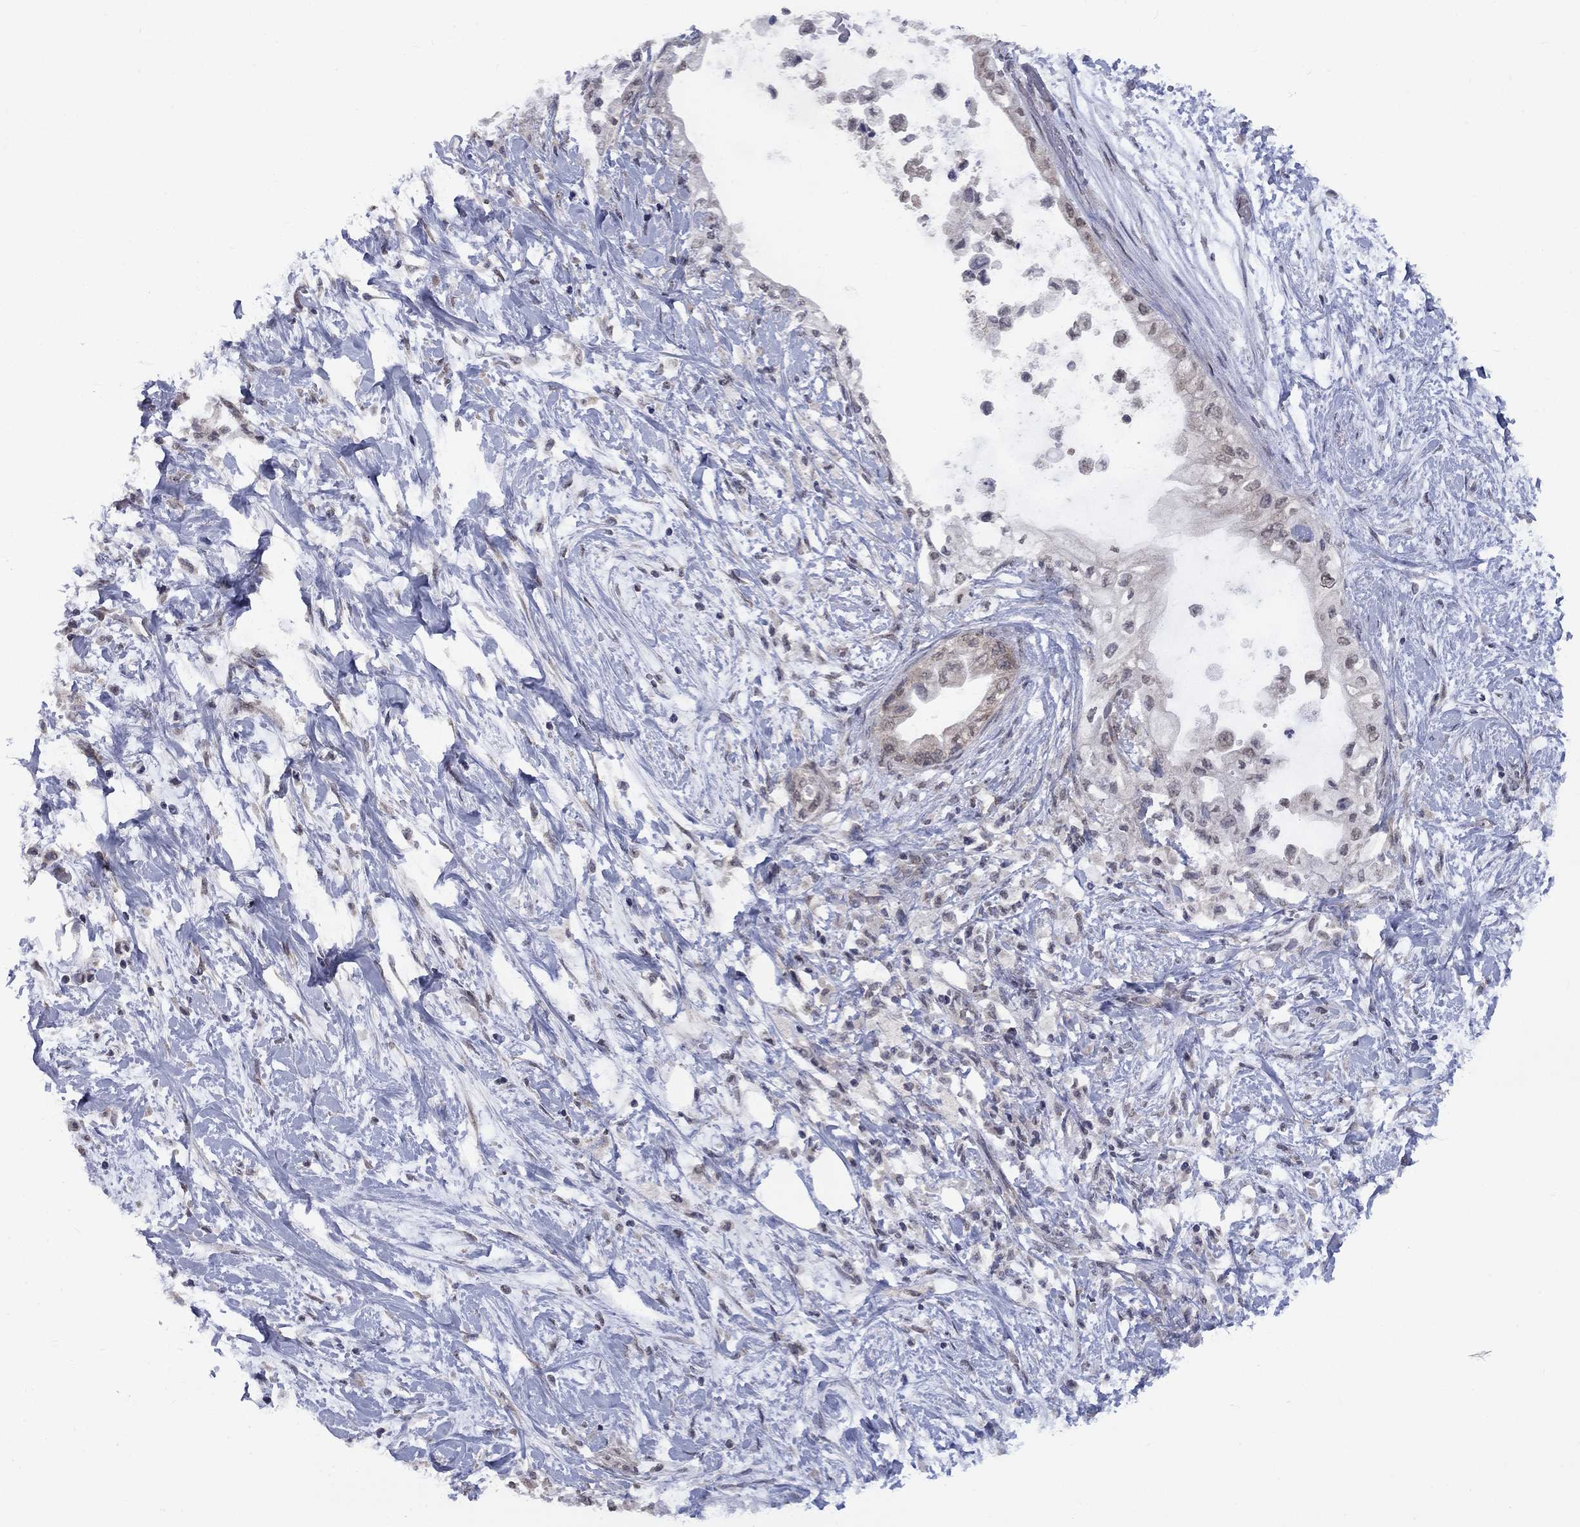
{"staining": {"intensity": "weak", "quantity": "<25%", "location": "cytoplasmic/membranous"}, "tissue": "pancreatic cancer", "cell_type": "Tumor cells", "image_type": "cancer", "snomed": [{"axis": "morphology", "description": "Normal tissue, NOS"}, {"axis": "morphology", "description": "Adenocarcinoma, NOS"}, {"axis": "topography", "description": "Pancreas"}, {"axis": "topography", "description": "Duodenum"}], "caption": "High power microscopy histopathology image of an IHC micrograph of pancreatic cancer (adenocarcinoma), revealing no significant positivity in tumor cells.", "gene": "SPATA33", "patient": {"sex": "female", "age": 60}}